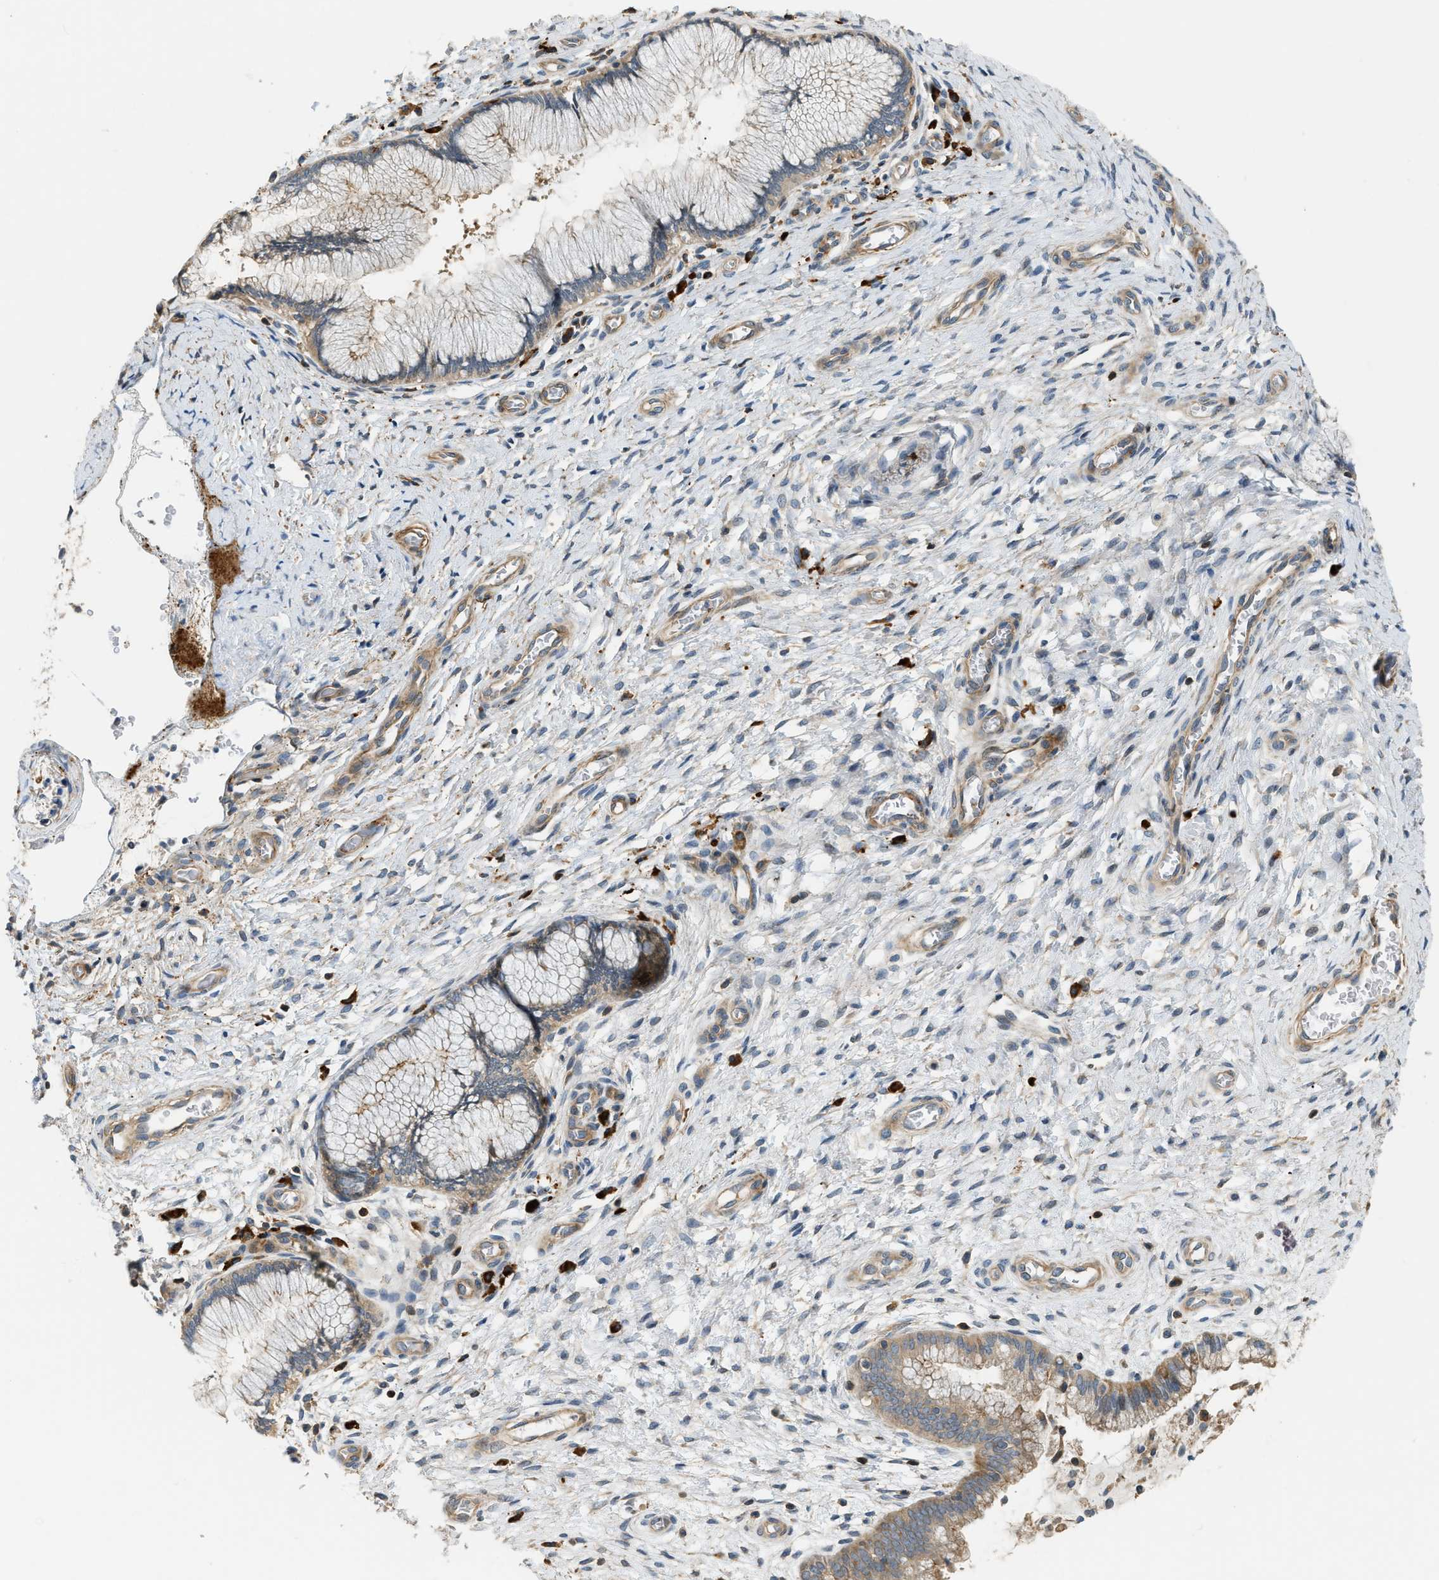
{"staining": {"intensity": "moderate", "quantity": ">75%", "location": "cytoplasmic/membranous"}, "tissue": "cervix", "cell_type": "Glandular cells", "image_type": "normal", "snomed": [{"axis": "morphology", "description": "Normal tissue, NOS"}, {"axis": "topography", "description": "Cervix"}], "caption": "A histopathology image of cervix stained for a protein reveals moderate cytoplasmic/membranous brown staining in glandular cells.", "gene": "BTN3A2", "patient": {"sex": "female", "age": 55}}